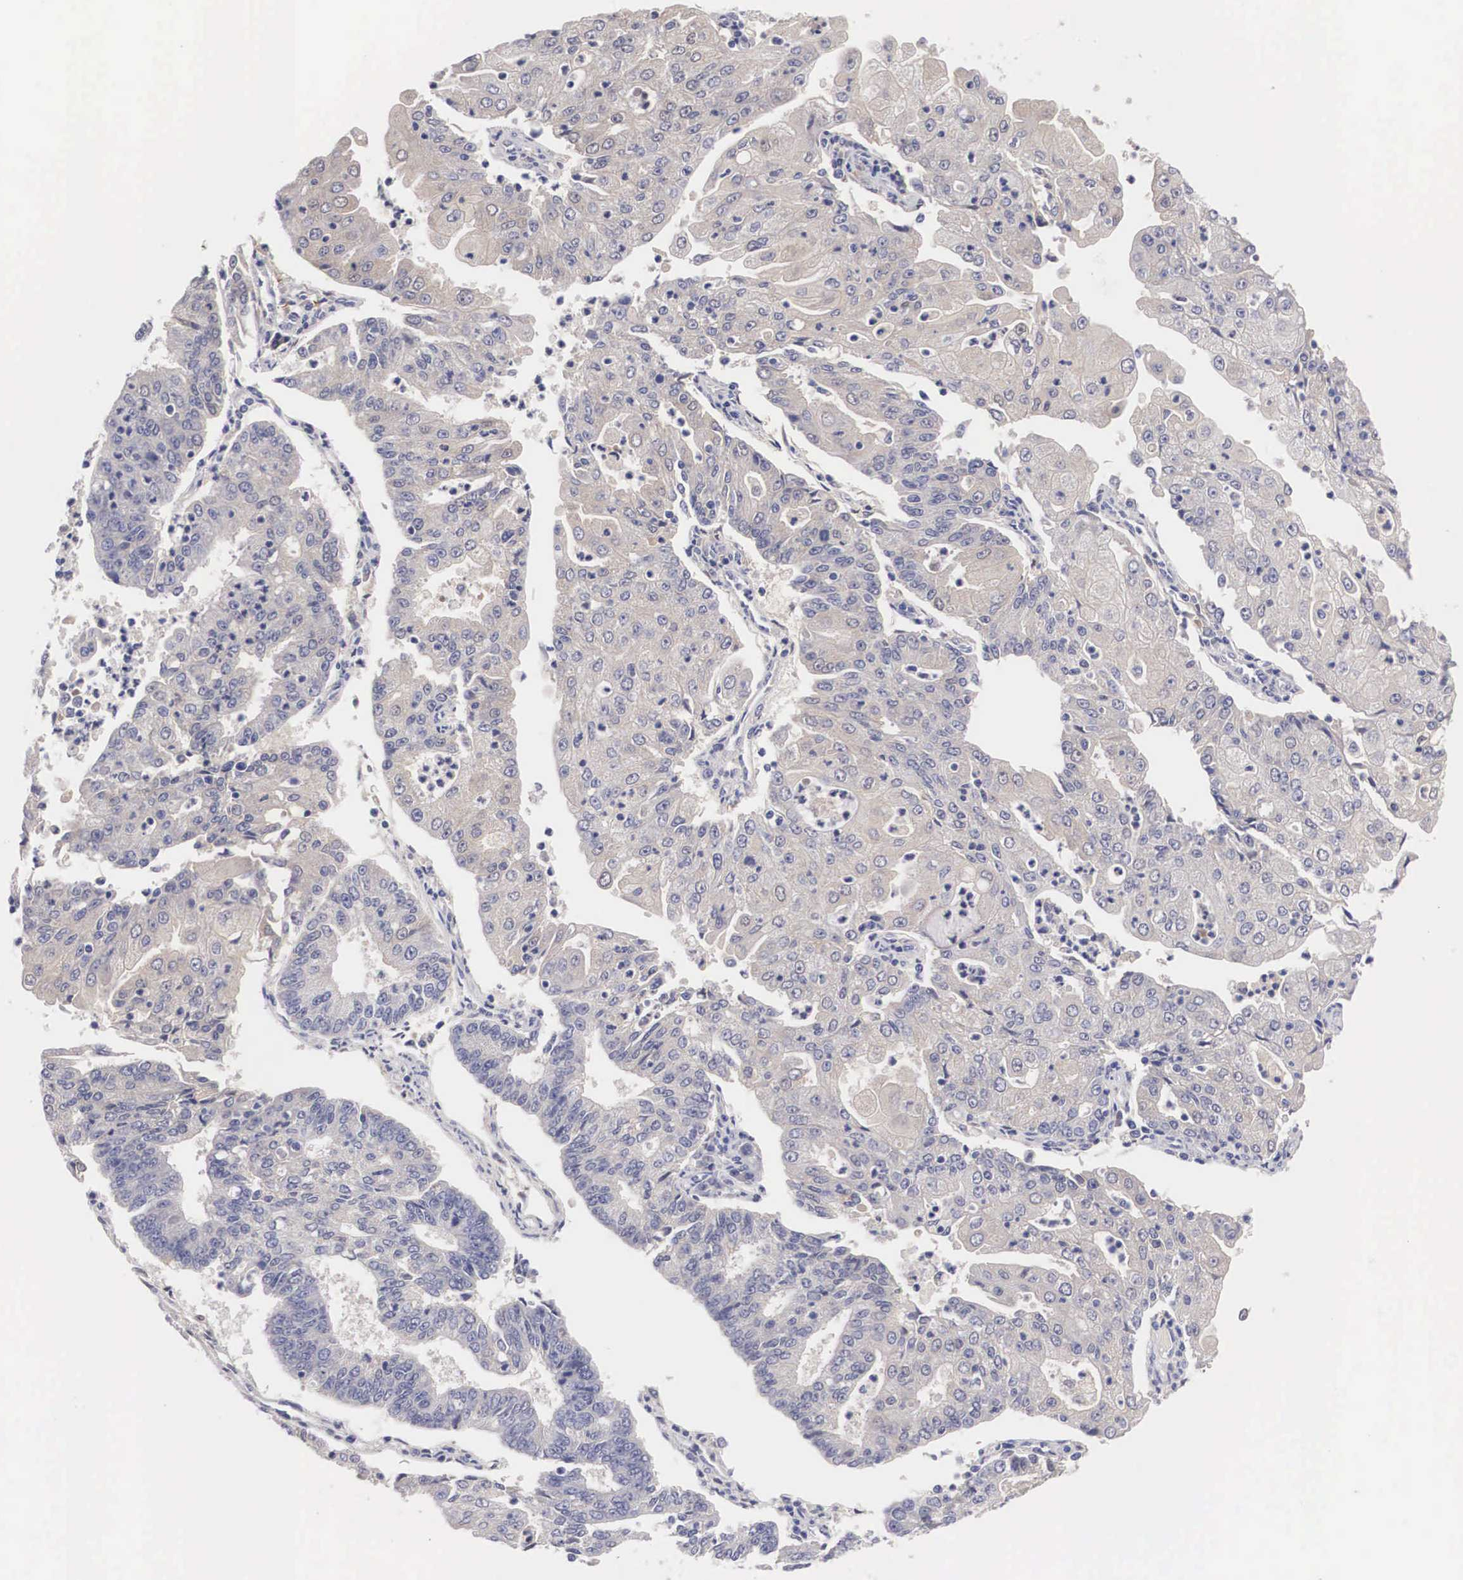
{"staining": {"intensity": "weak", "quantity": "25%-75%", "location": "cytoplasmic/membranous"}, "tissue": "endometrial cancer", "cell_type": "Tumor cells", "image_type": "cancer", "snomed": [{"axis": "morphology", "description": "Adenocarcinoma, NOS"}, {"axis": "topography", "description": "Endometrium"}], "caption": "Adenocarcinoma (endometrial) stained for a protein reveals weak cytoplasmic/membranous positivity in tumor cells.", "gene": "ABHD4", "patient": {"sex": "female", "age": 56}}